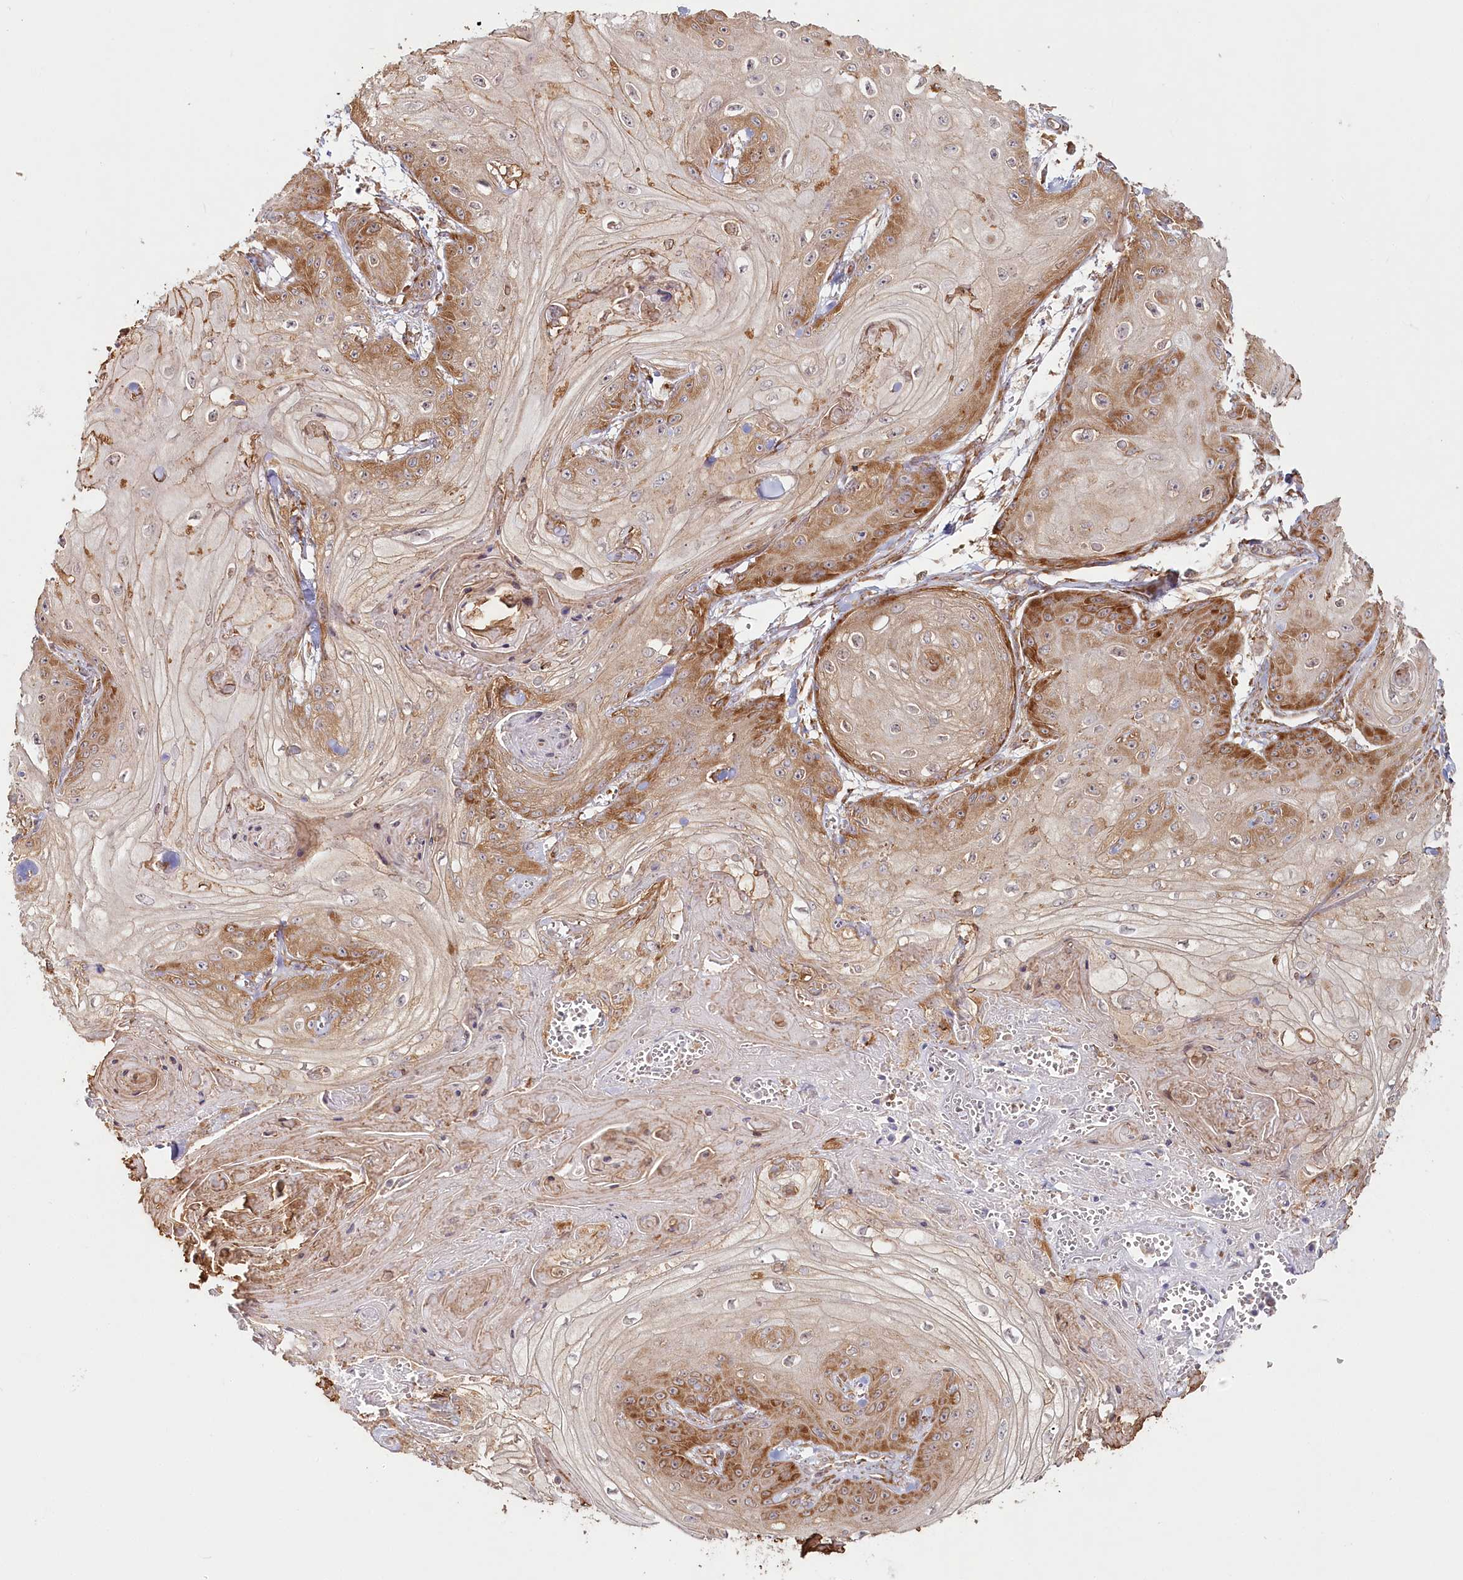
{"staining": {"intensity": "moderate", "quantity": "25%-75%", "location": "cytoplasmic/membranous"}, "tissue": "skin cancer", "cell_type": "Tumor cells", "image_type": "cancer", "snomed": [{"axis": "morphology", "description": "Squamous cell carcinoma, NOS"}, {"axis": "topography", "description": "Skin"}], "caption": "An immunohistochemistry photomicrograph of tumor tissue is shown. Protein staining in brown labels moderate cytoplasmic/membranous positivity in squamous cell carcinoma (skin) within tumor cells.", "gene": "OTUD4", "patient": {"sex": "male", "age": 74}}